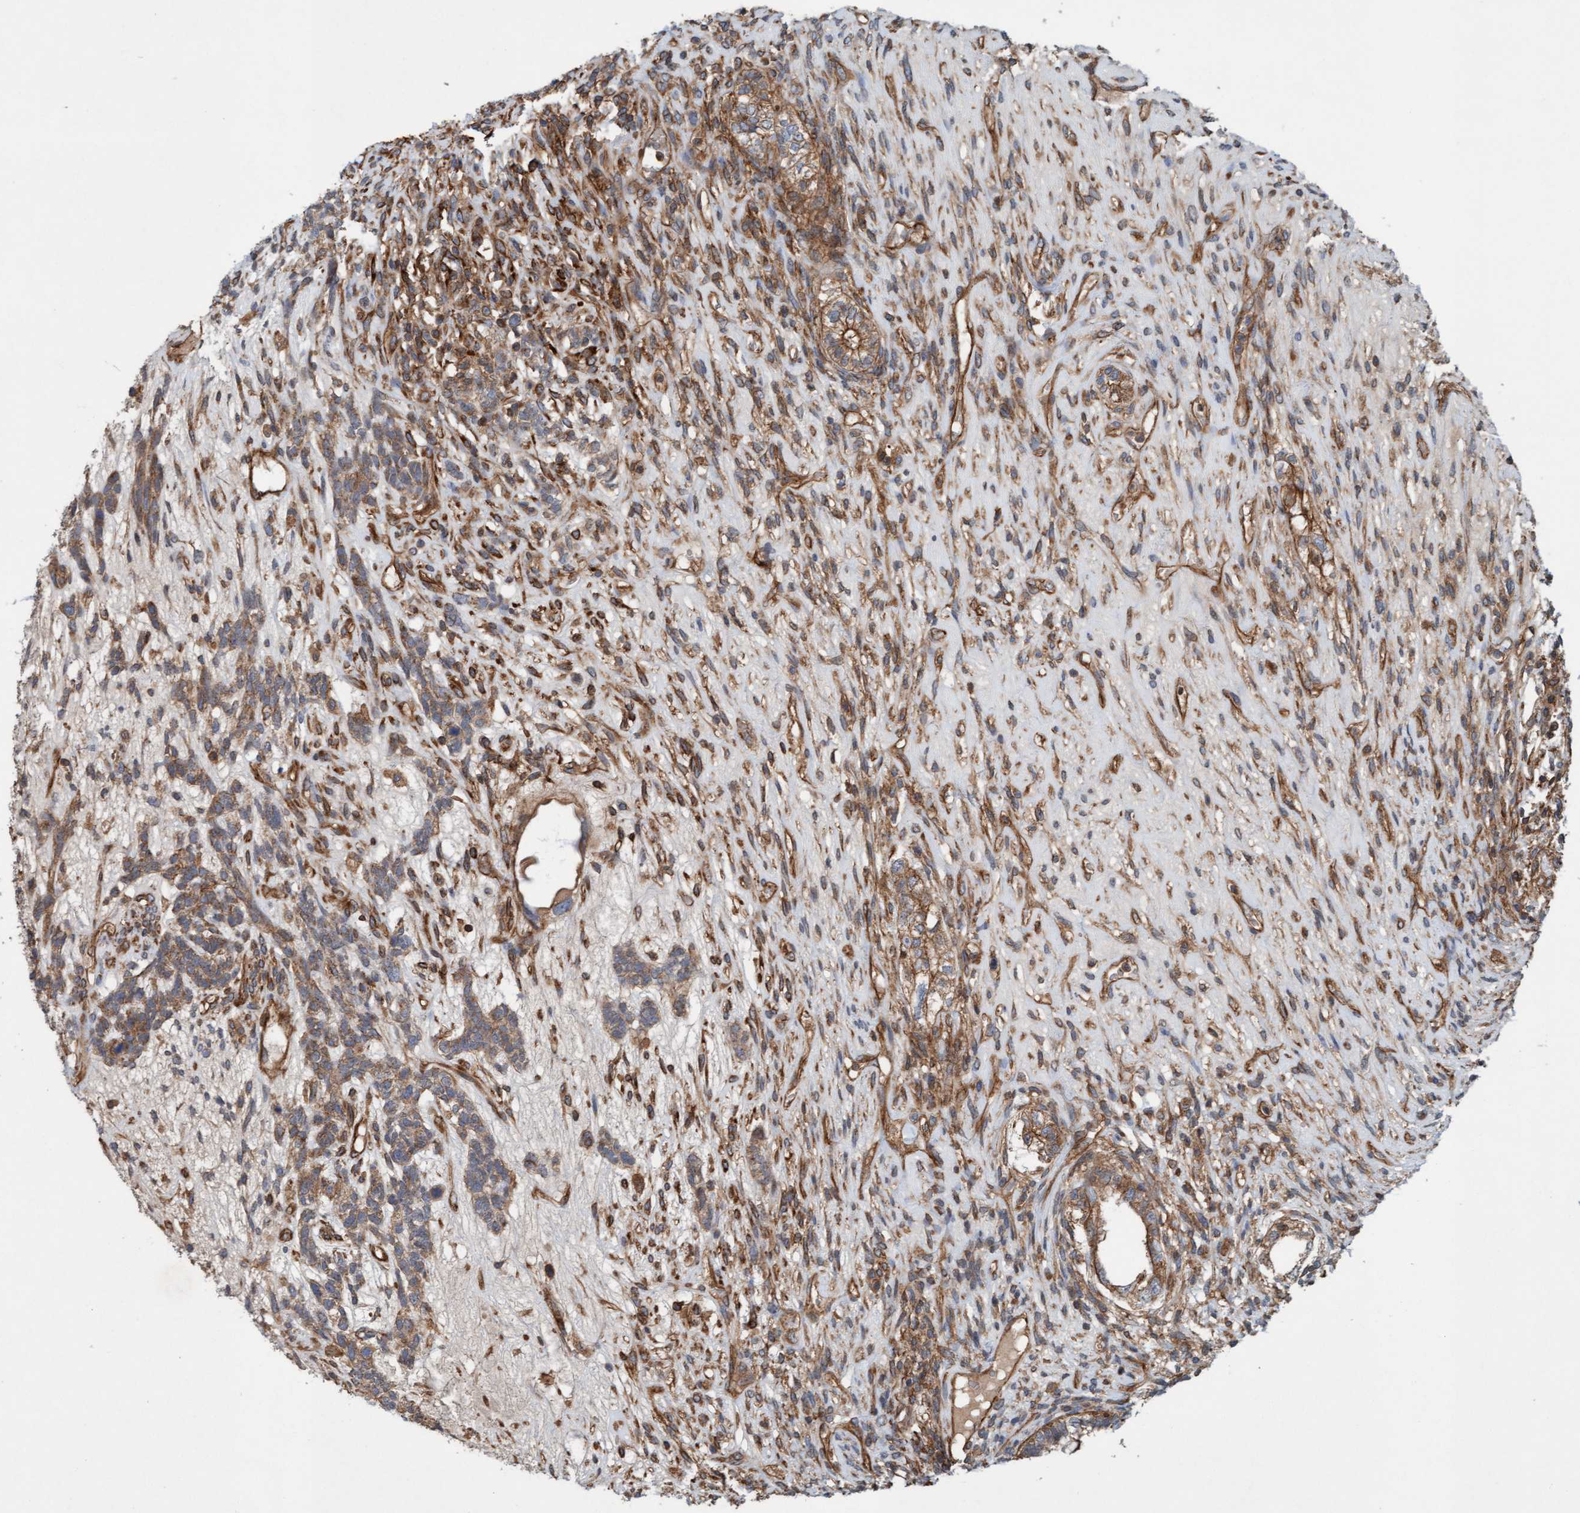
{"staining": {"intensity": "moderate", "quantity": ">75%", "location": "cytoplasmic/membranous"}, "tissue": "testis cancer", "cell_type": "Tumor cells", "image_type": "cancer", "snomed": [{"axis": "morphology", "description": "Seminoma, NOS"}, {"axis": "topography", "description": "Testis"}], "caption": "This photomicrograph demonstrates IHC staining of human seminoma (testis), with medium moderate cytoplasmic/membranous staining in about >75% of tumor cells.", "gene": "ERAL1", "patient": {"sex": "male", "age": 28}}